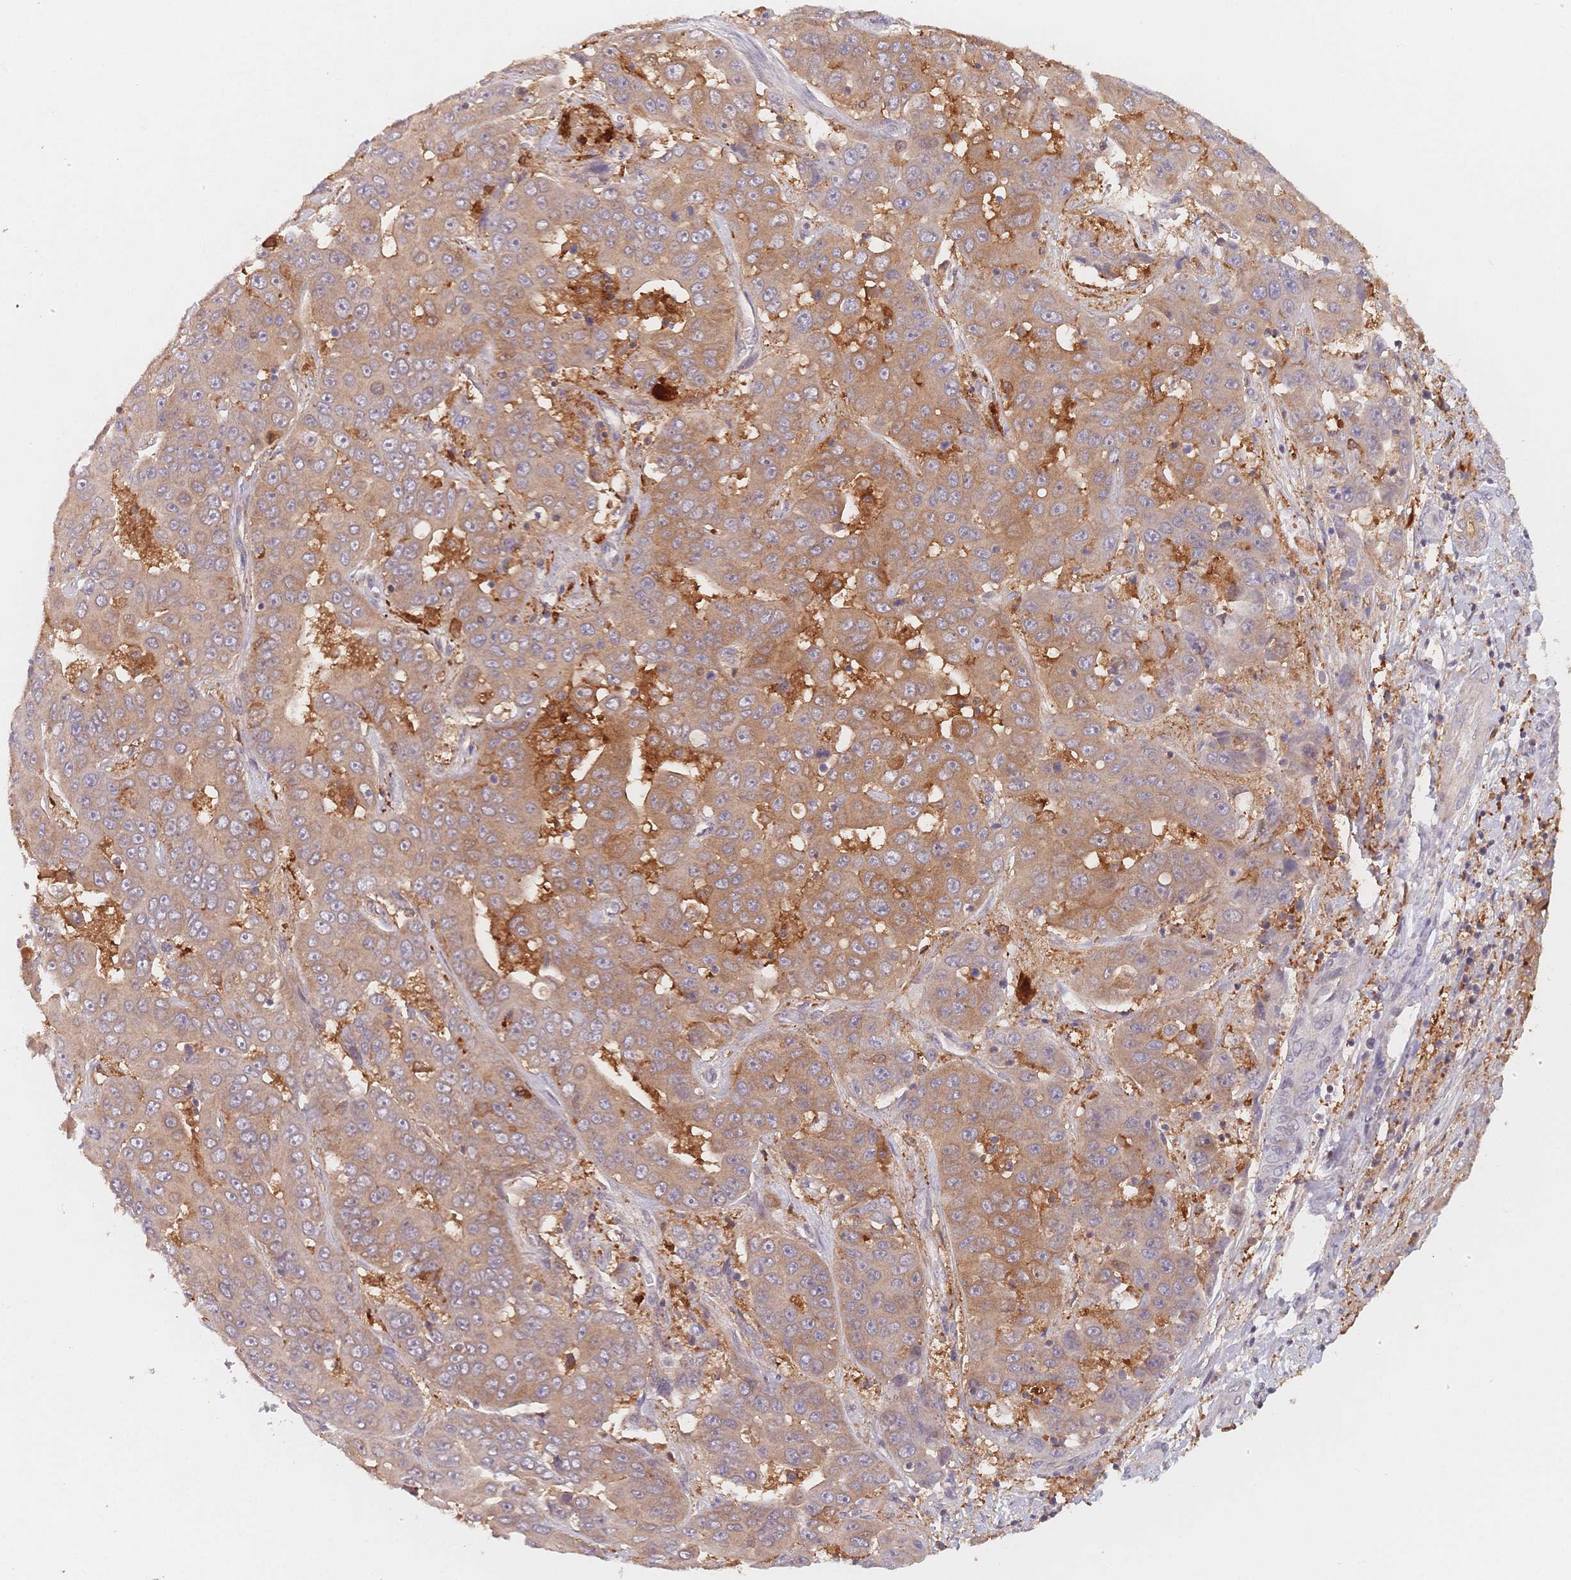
{"staining": {"intensity": "moderate", "quantity": ">75%", "location": "cytoplasmic/membranous"}, "tissue": "liver cancer", "cell_type": "Tumor cells", "image_type": "cancer", "snomed": [{"axis": "morphology", "description": "Cholangiocarcinoma"}, {"axis": "topography", "description": "Liver"}], "caption": "Immunohistochemical staining of liver cancer (cholangiocarcinoma) displays medium levels of moderate cytoplasmic/membranous protein staining in approximately >75% of tumor cells.", "gene": "C12orf75", "patient": {"sex": "female", "age": 52}}